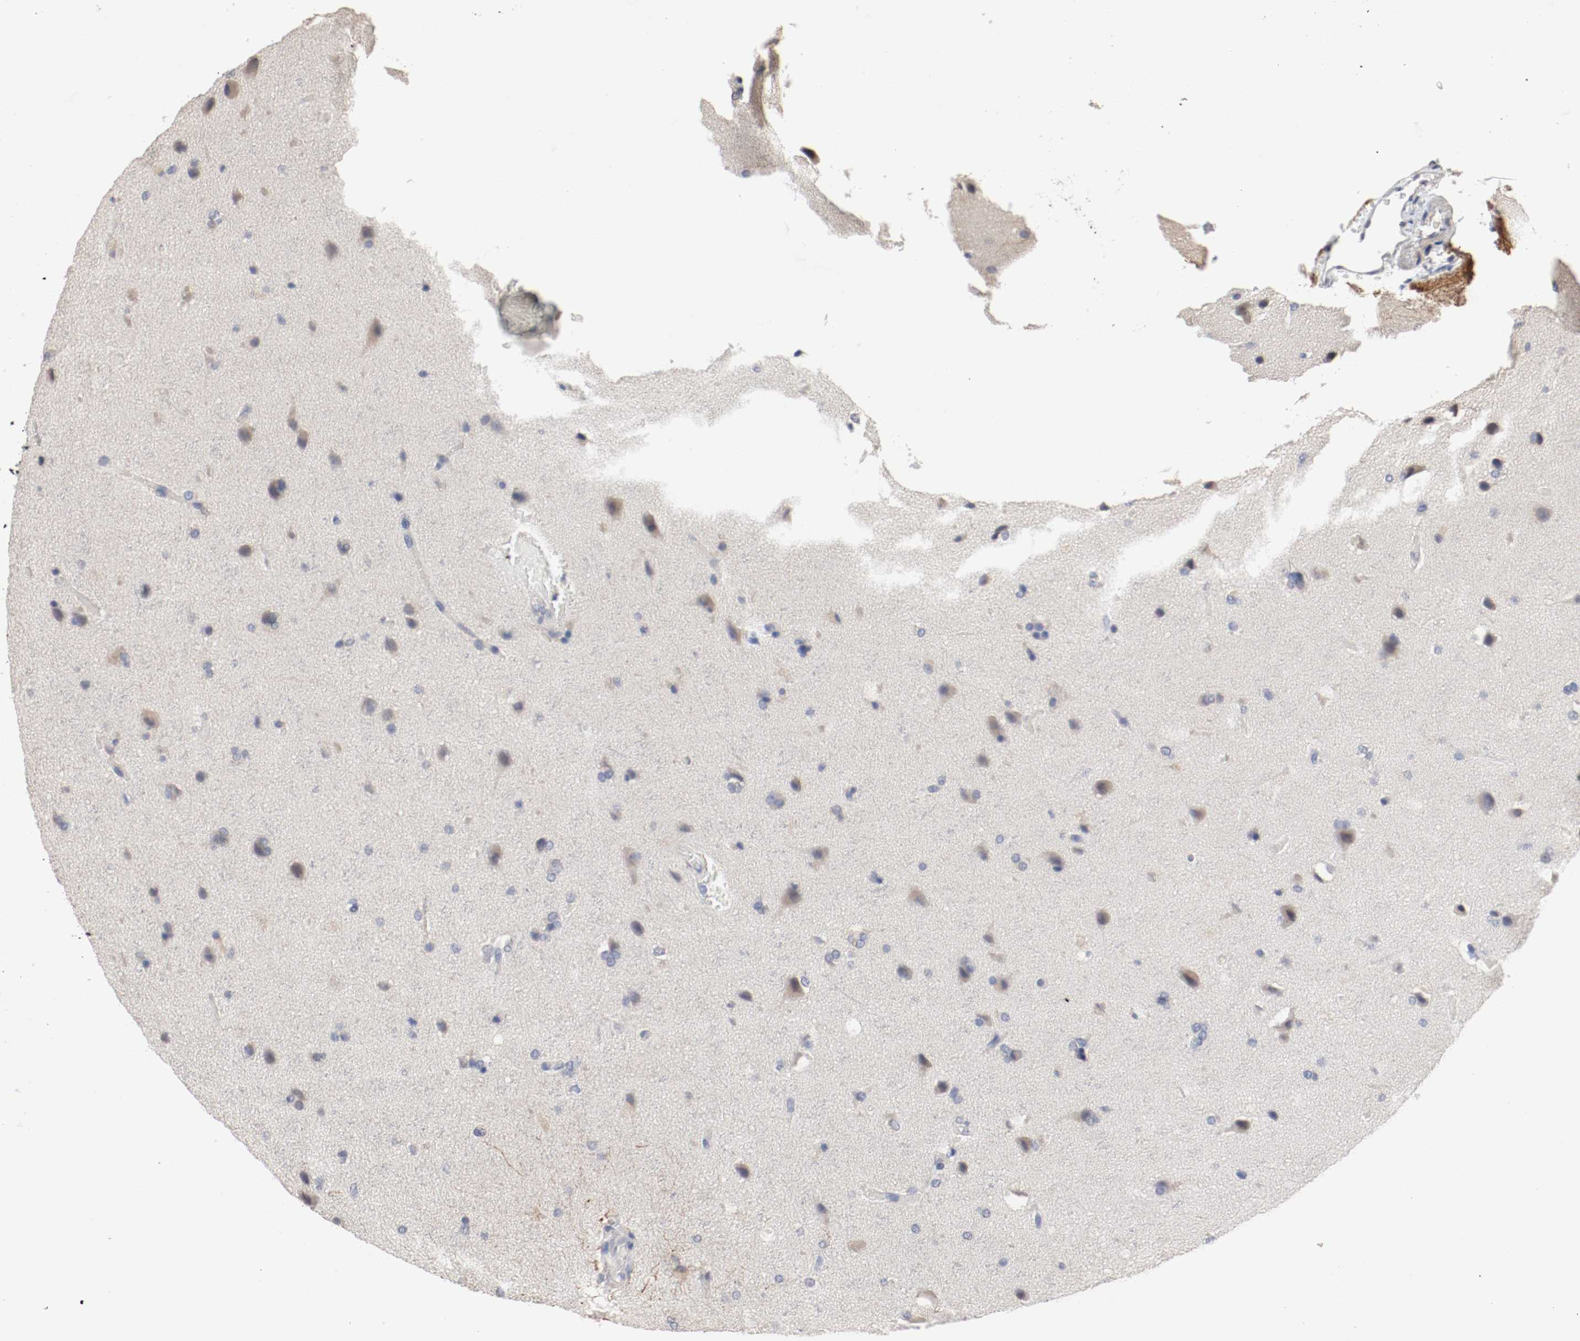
{"staining": {"intensity": "weak", "quantity": "<25%", "location": "cytoplasmic/membranous"}, "tissue": "glioma", "cell_type": "Tumor cells", "image_type": "cancer", "snomed": [{"axis": "morphology", "description": "Glioma, malignant, Low grade"}, {"axis": "topography", "description": "Cerebral cortex"}], "caption": "This micrograph is of malignant glioma (low-grade) stained with immunohistochemistry (IHC) to label a protein in brown with the nuclei are counter-stained blue. There is no positivity in tumor cells.", "gene": "CEBPE", "patient": {"sex": "female", "age": 47}}